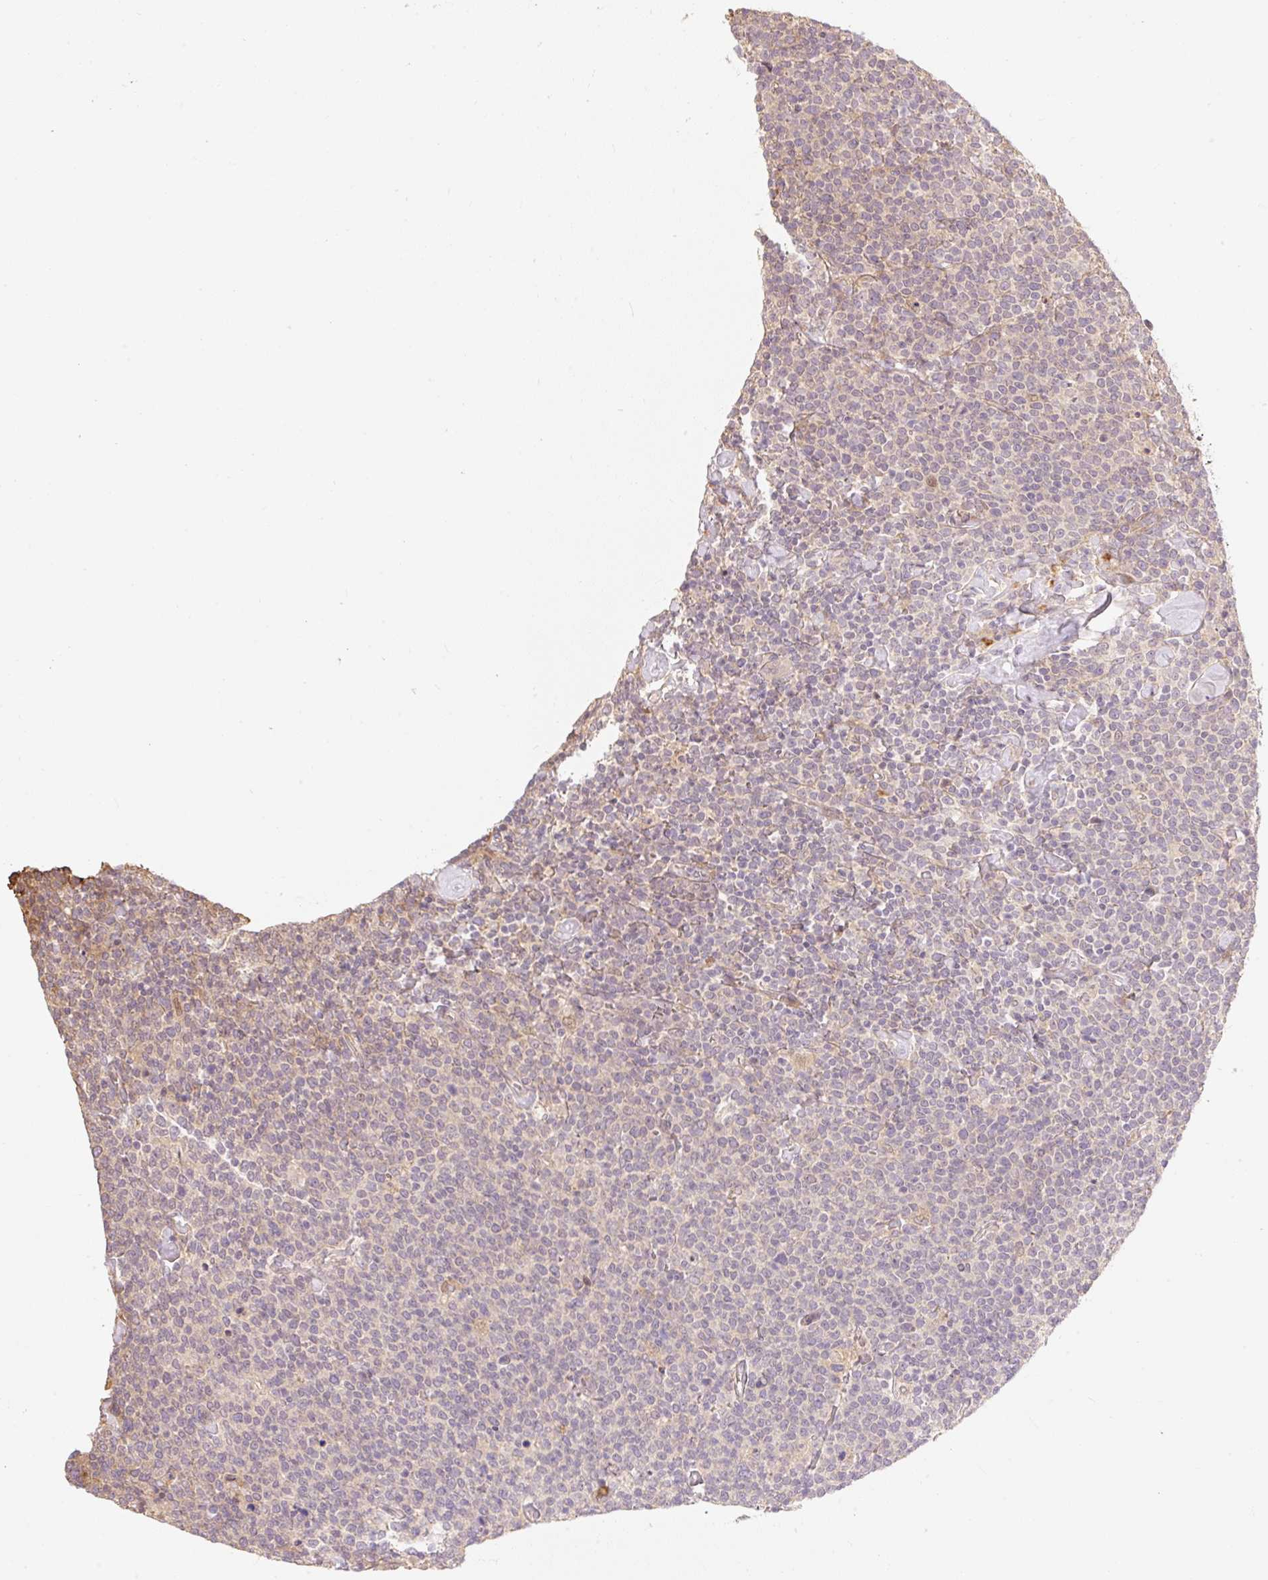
{"staining": {"intensity": "negative", "quantity": "none", "location": "none"}, "tissue": "lymphoma", "cell_type": "Tumor cells", "image_type": "cancer", "snomed": [{"axis": "morphology", "description": "Malignant lymphoma, non-Hodgkin's type, High grade"}, {"axis": "topography", "description": "Lymph node"}], "caption": "High-grade malignant lymphoma, non-Hodgkin's type was stained to show a protein in brown. There is no significant staining in tumor cells.", "gene": "EMC10", "patient": {"sex": "male", "age": 61}}